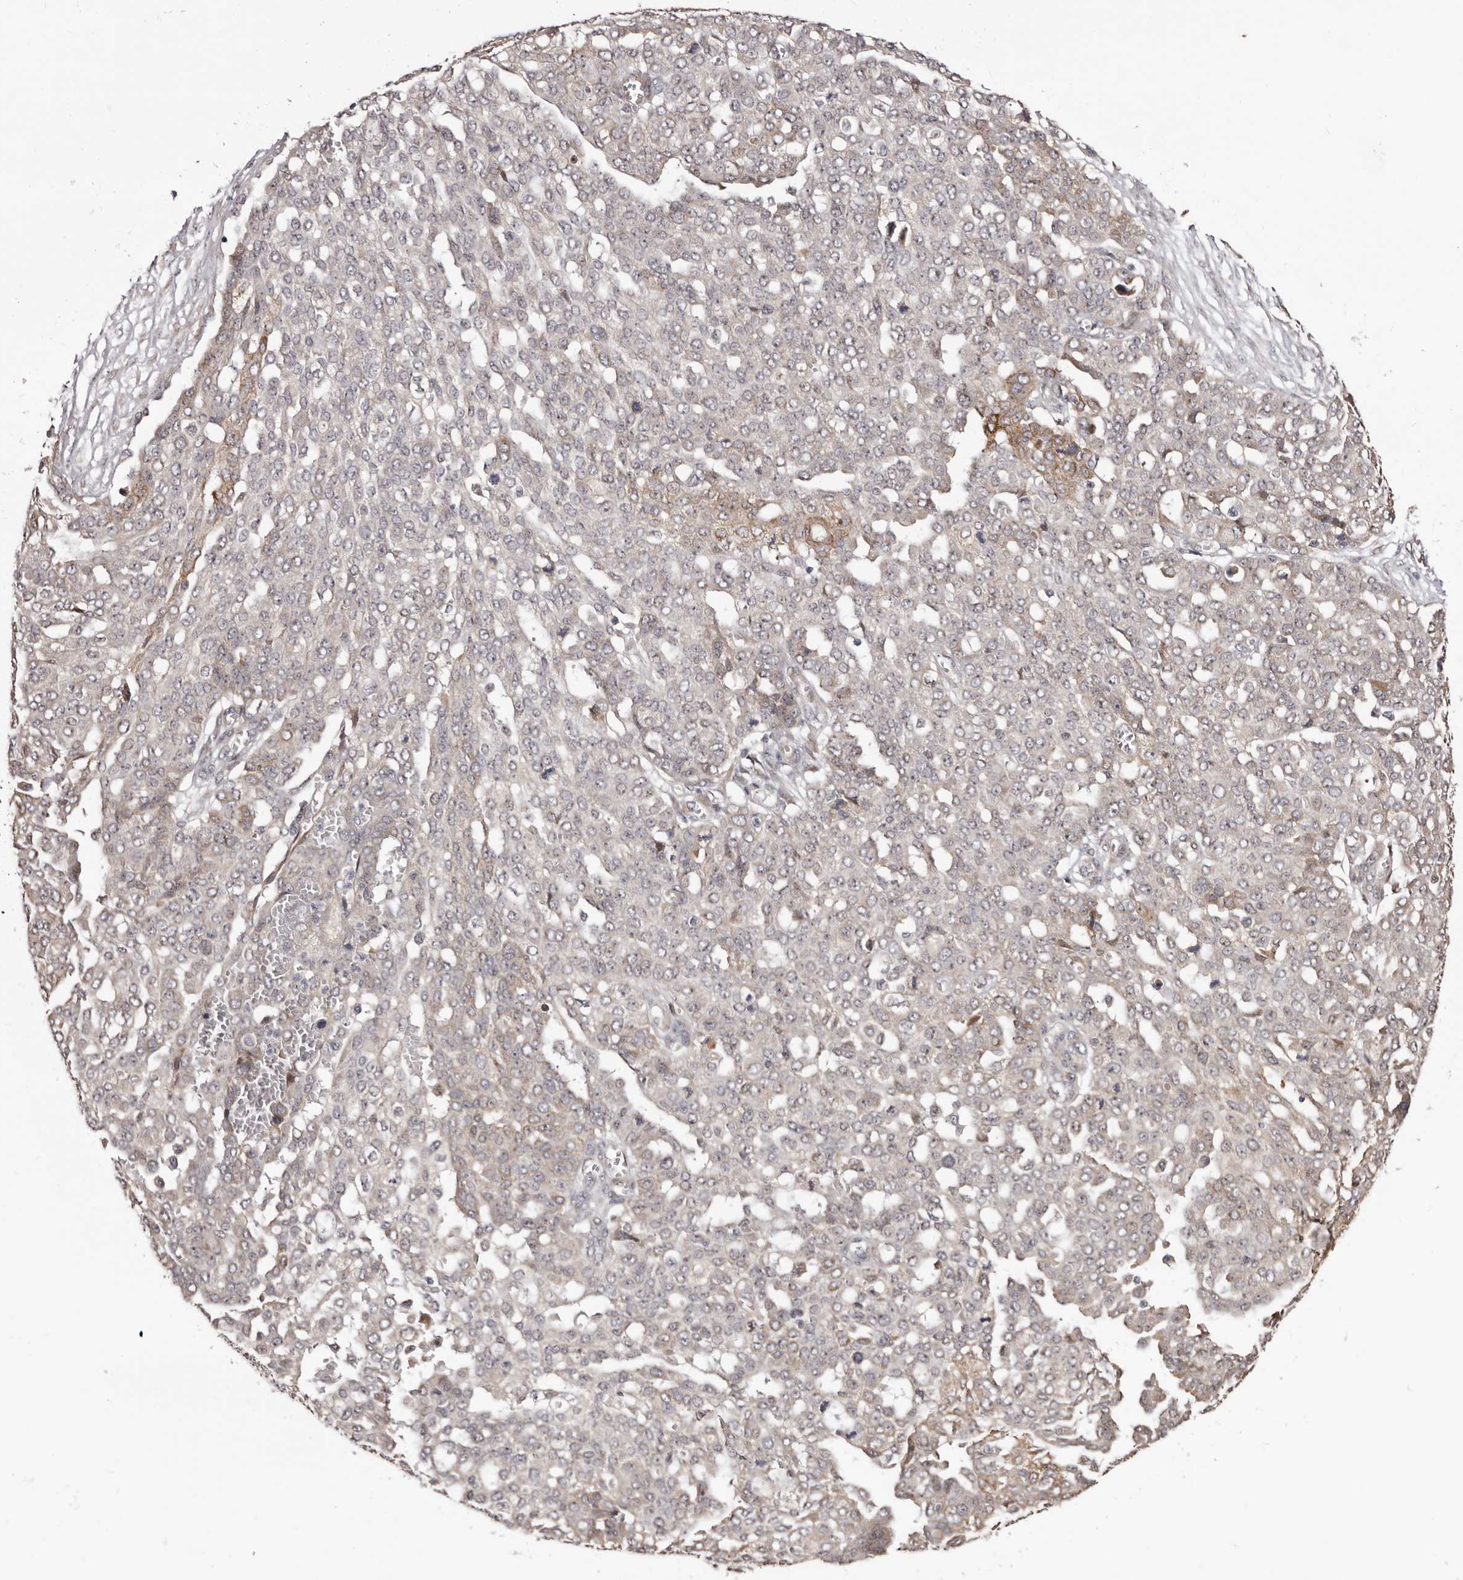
{"staining": {"intensity": "weak", "quantity": "<25%", "location": "cytoplasmic/membranous"}, "tissue": "ovarian cancer", "cell_type": "Tumor cells", "image_type": "cancer", "snomed": [{"axis": "morphology", "description": "Cystadenocarcinoma, serous, NOS"}, {"axis": "topography", "description": "Soft tissue"}, {"axis": "topography", "description": "Ovary"}], "caption": "Tumor cells show no significant protein staining in ovarian cancer.", "gene": "NOL12", "patient": {"sex": "female", "age": 57}}